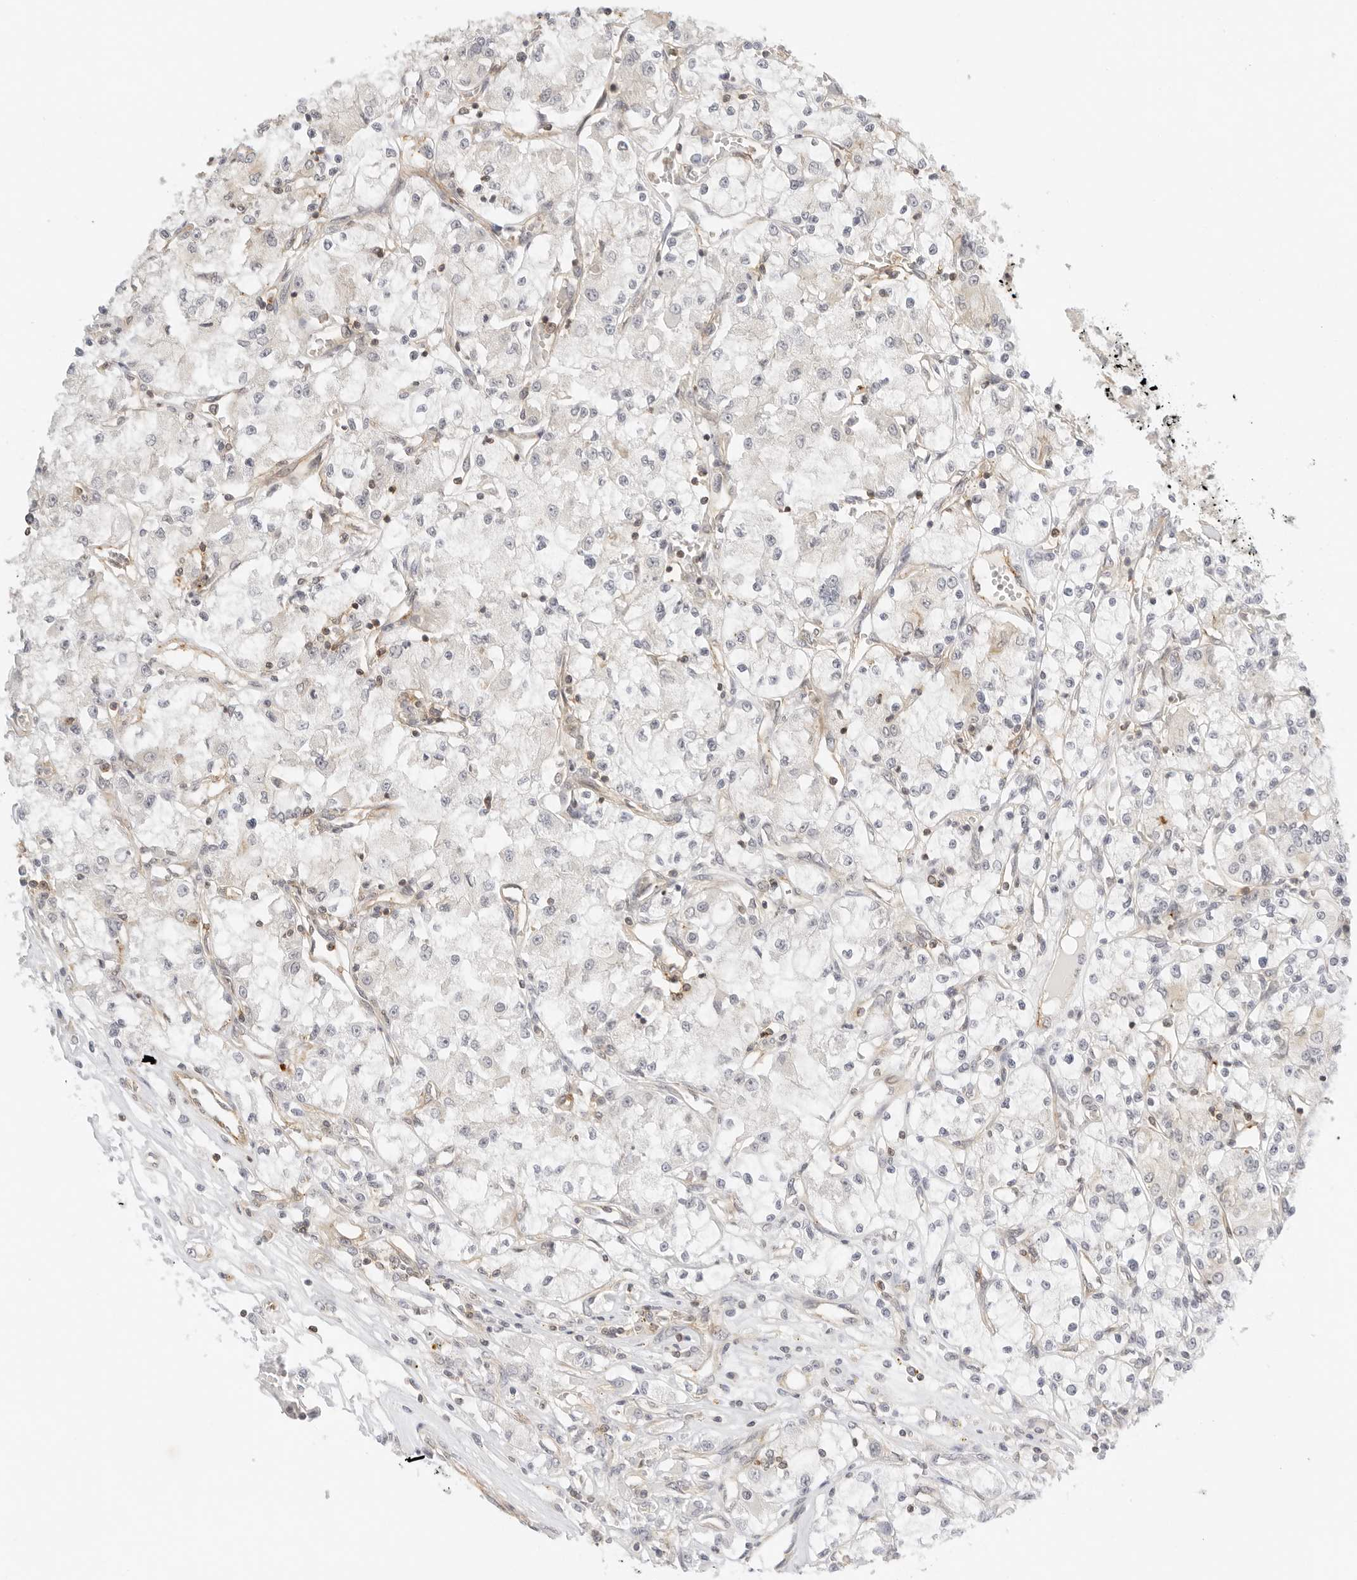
{"staining": {"intensity": "negative", "quantity": "none", "location": "none"}, "tissue": "renal cancer", "cell_type": "Tumor cells", "image_type": "cancer", "snomed": [{"axis": "morphology", "description": "Adenocarcinoma, NOS"}, {"axis": "topography", "description": "Kidney"}], "caption": "DAB (3,3'-diaminobenzidine) immunohistochemical staining of renal cancer (adenocarcinoma) displays no significant staining in tumor cells. Nuclei are stained in blue.", "gene": "OSCP1", "patient": {"sex": "female", "age": 59}}